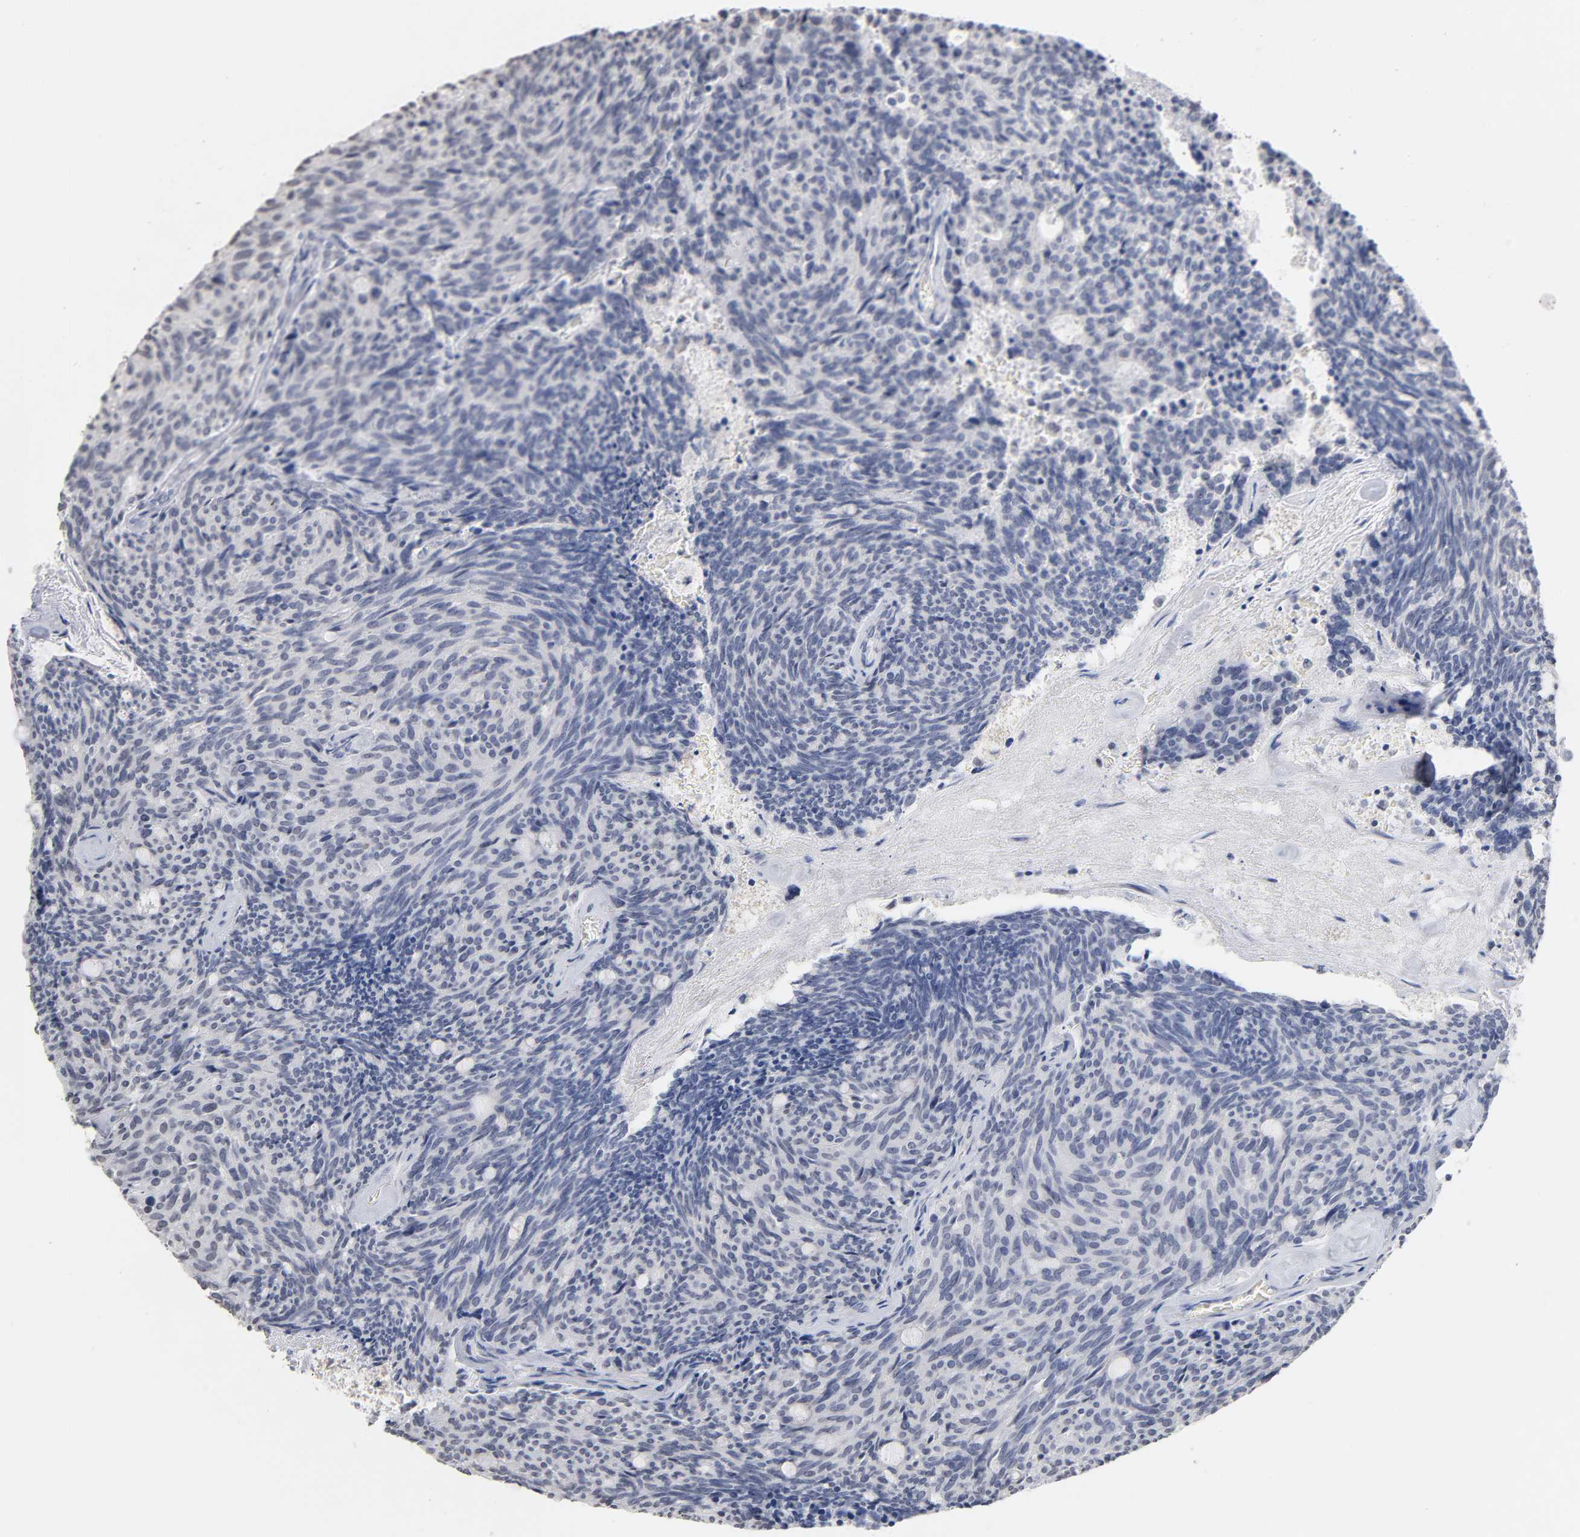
{"staining": {"intensity": "negative", "quantity": "none", "location": "none"}, "tissue": "carcinoid", "cell_type": "Tumor cells", "image_type": "cancer", "snomed": [{"axis": "morphology", "description": "Carcinoid, malignant, NOS"}, {"axis": "topography", "description": "Pancreas"}], "caption": "High magnification brightfield microscopy of carcinoid (malignant) stained with DAB (brown) and counterstained with hematoxylin (blue): tumor cells show no significant staining.", "gene": "CRABP2", "patient": {"sex": "female", "age": 54}}